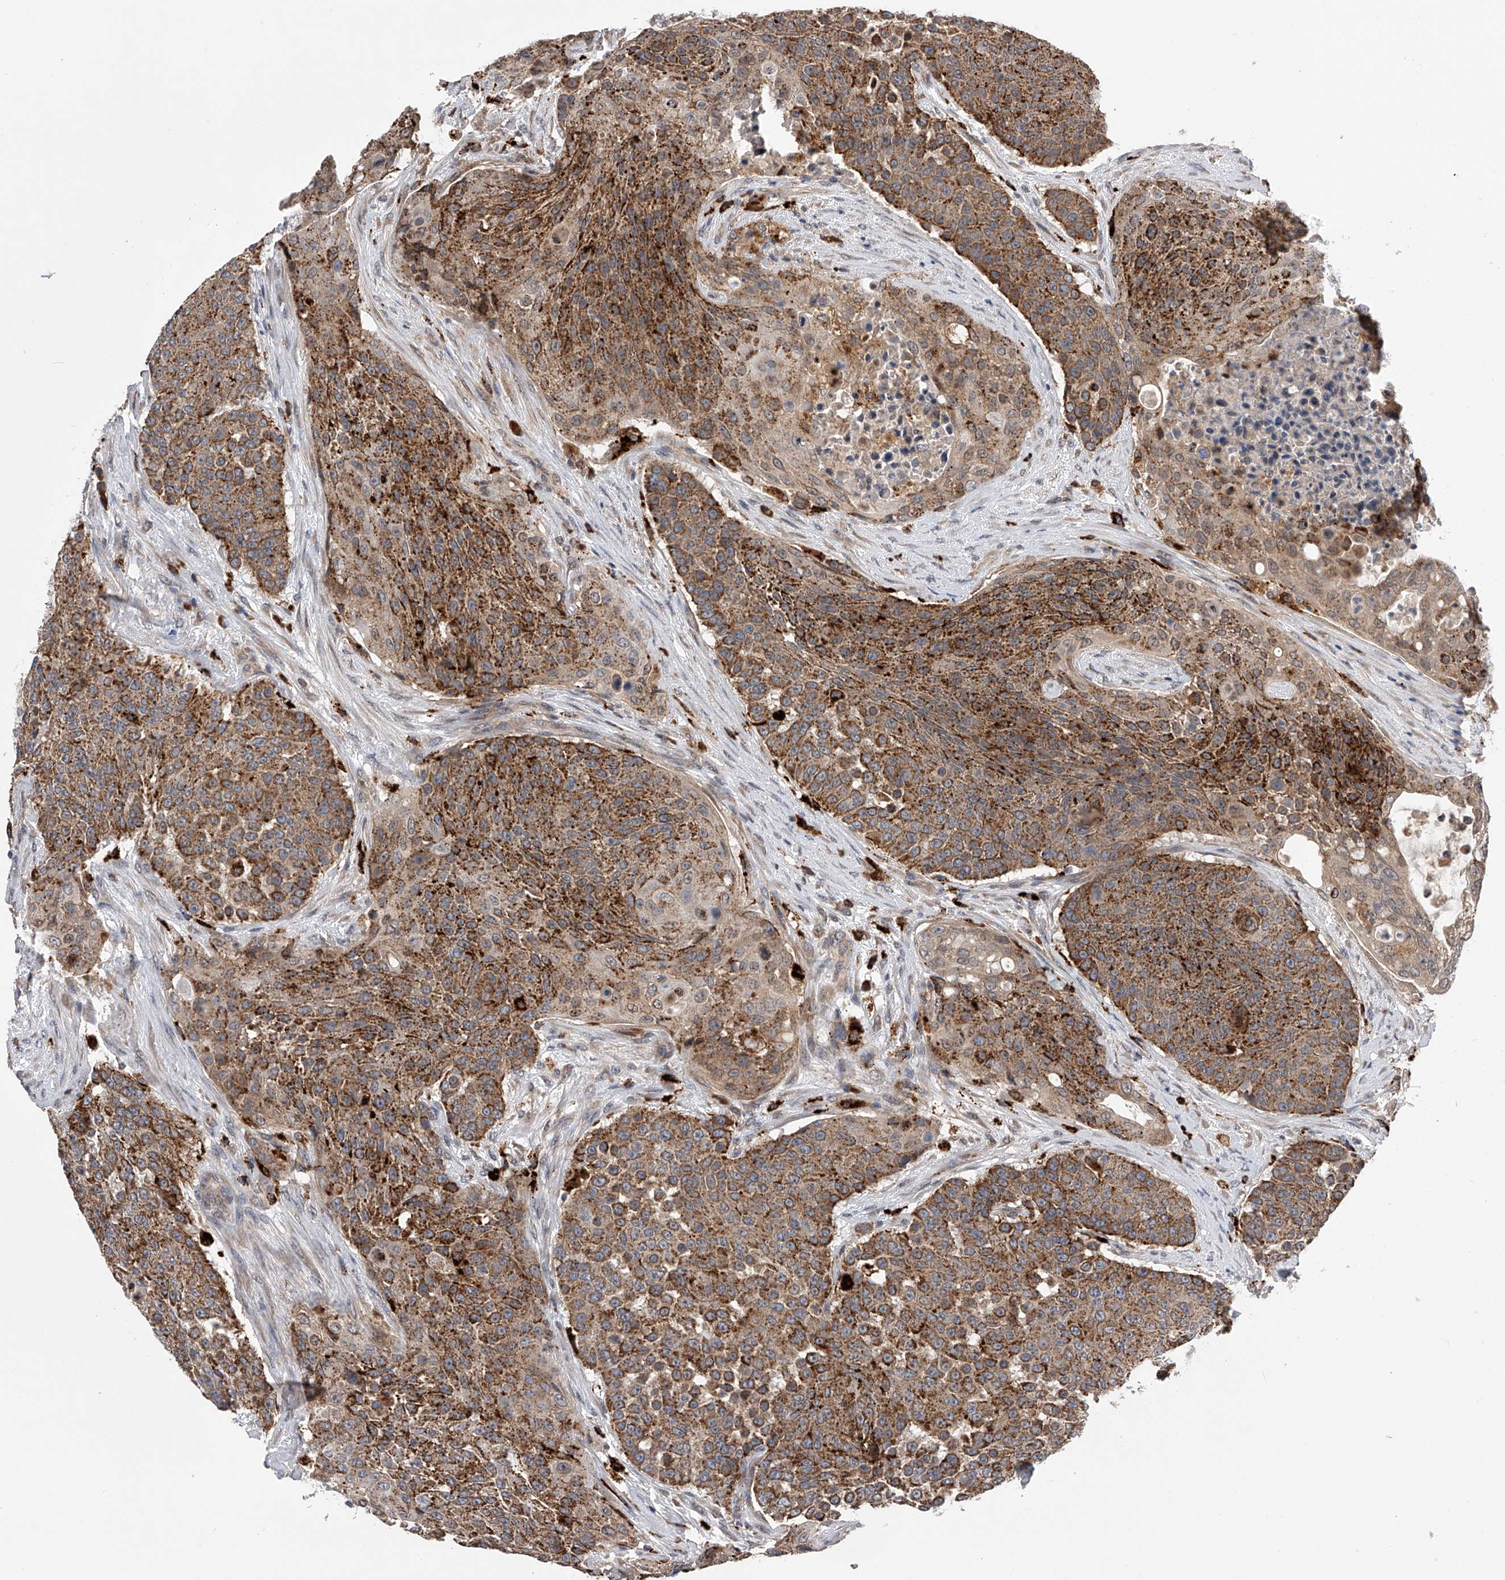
{"staining": {"intensity": "strong", "quantity": ">75%", "location": "cytoplasmic/membranous"}, "tissue": "urothelial cancer", "cell_type": "Tumor cells", "image_type": "cancer", "snomed": [{"axis": "morphology", "description": "Urothelial carcinoma, High grade"}, {"axis": "topography", "description": "Urinary bladder"}], "caption": "Tumor cells display strong cytoplasmic/membranous expression in approximately >75% of cells in high-grade urothelial carcinoma.", "gene": "SPOCK1", "patient": {"sex": "female", "age": 63}}